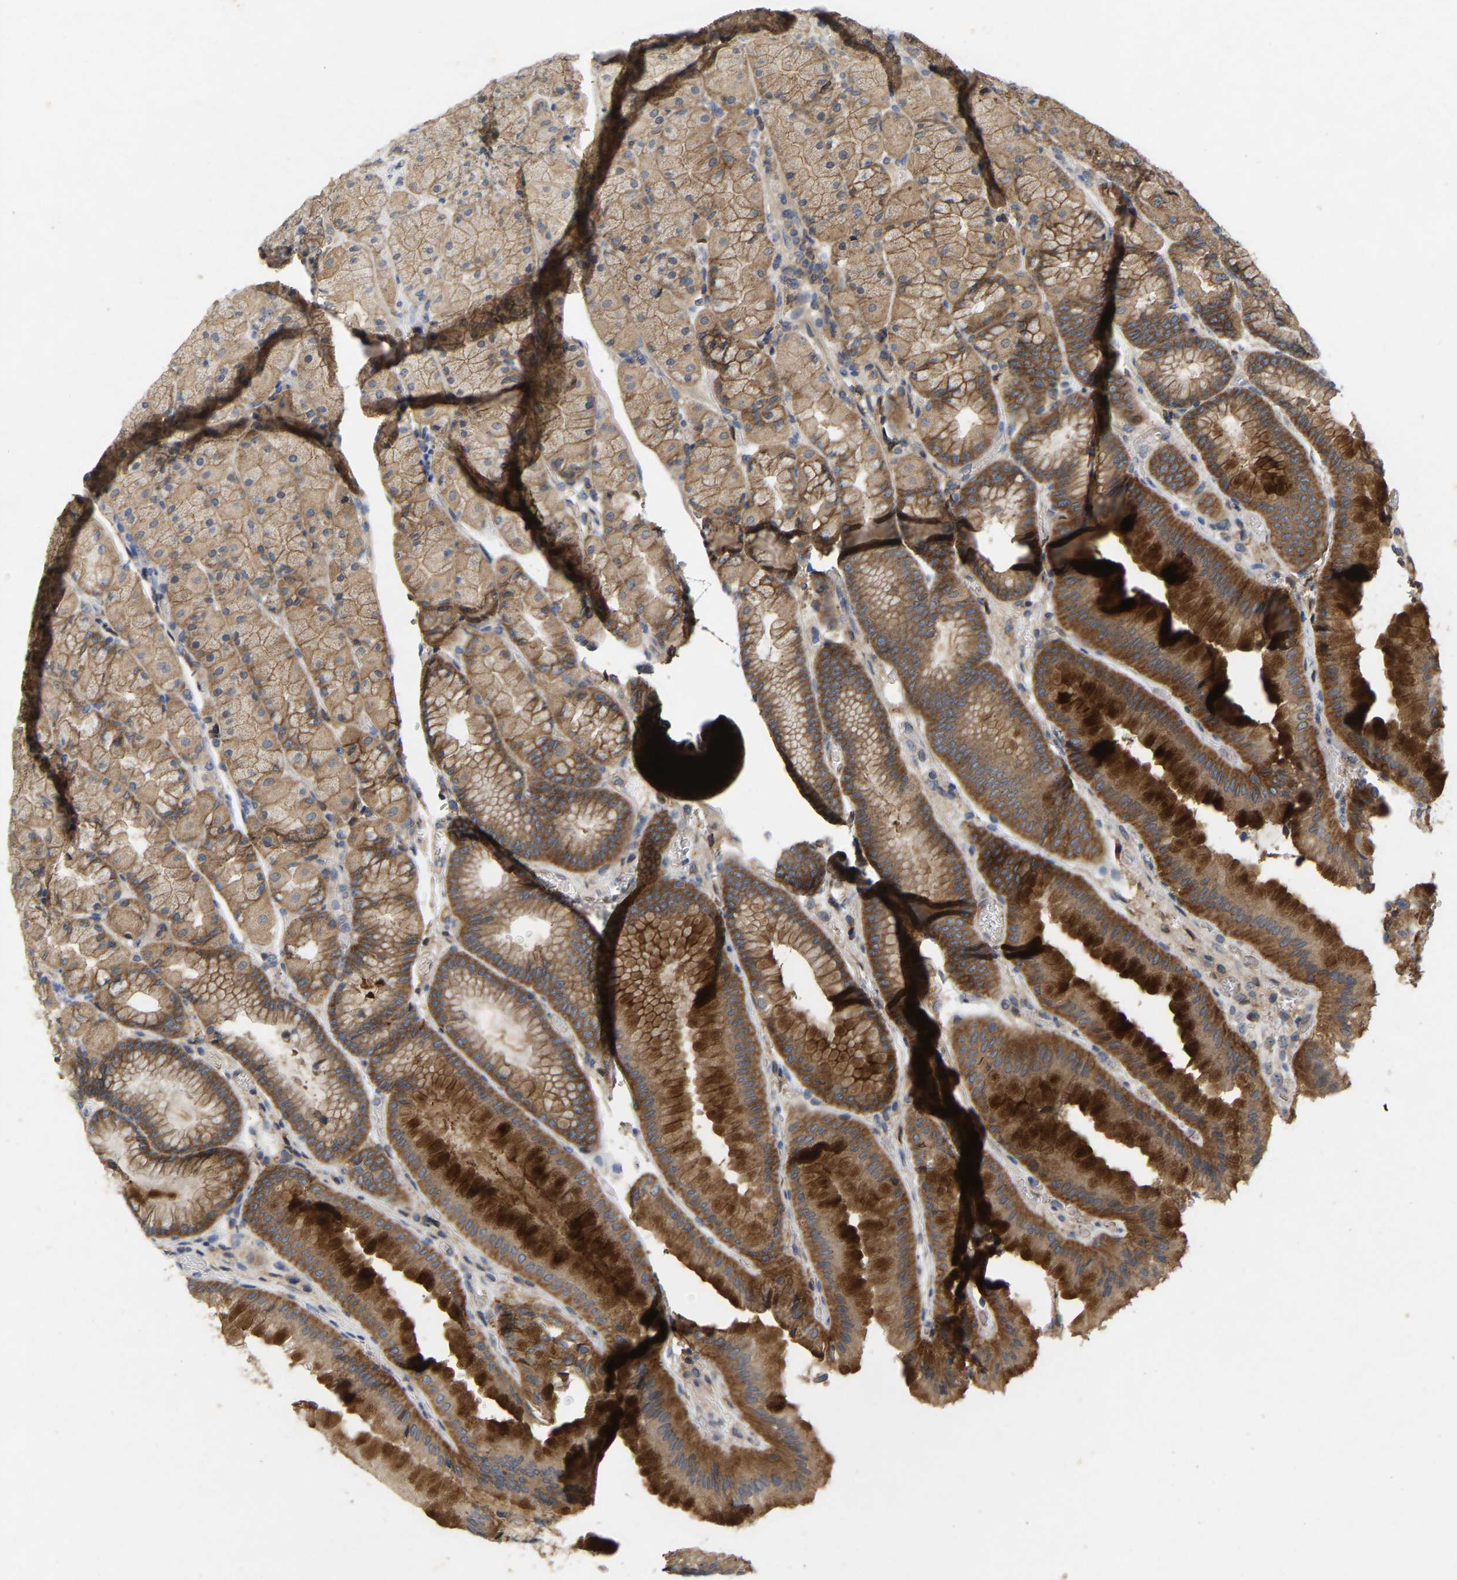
{"staining": {"intensity": "strong", "quantity": ">75%", "location": "cytoplasmic/membranous"}, "tissue": "stomach", "cell_type": "Glandular cells", "image_type": "normal", "snomed": [{"axis": "morphology", "description": "Normal tissue, NOS"}, {"axis": "morphology", "description": "Carcinoid, malignant, NOS"}, {"axis": "topography", "description": "Stomach, upper"}], "caption": "IHC image of unremarkable stomach stained for a protein (brown), which exhibits high levels of strong cytoplasmic/membranous positivity in about >75% of glandular cells.", "gene": "LPAR2", "patient": {"sex": "male", "age": 39}}